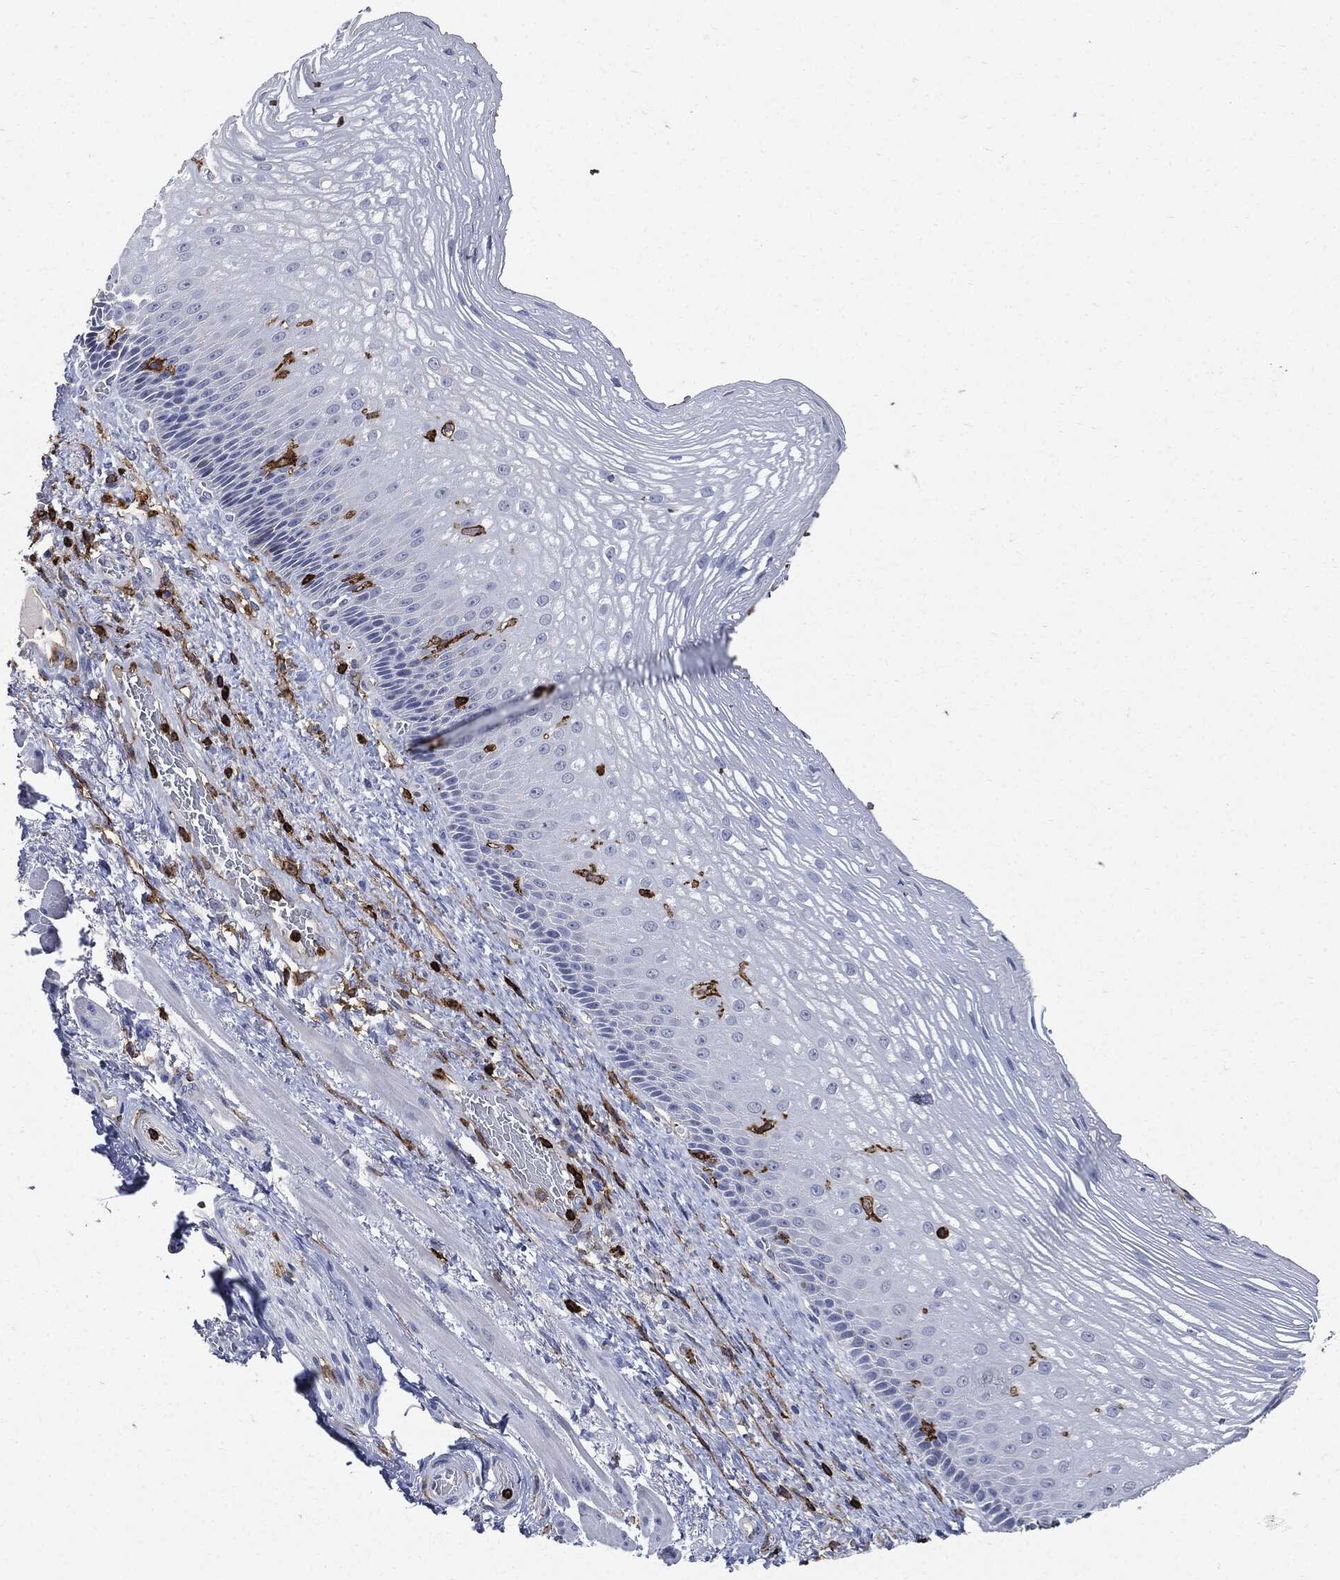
{"staining": {"intensity": "negative", "quantity": "none", "location": "none"}, "tissue": "esophagus", "cell_type": "Squamous epithelial cells", "image_type": "normal", "snomed": [{"axis": "morphology", "description": "Normal tissue, NOS"}, {"axis": "topography", "description": "Esophagus"}], "caption": "A micrograph of human esophagus is negative for staining in squamous epithelial cells. (DAB immunohistochemistry with hematoxylin counter stain).", "gene": "PTPRC", "patient": {"sex": "male", "age": 63}}